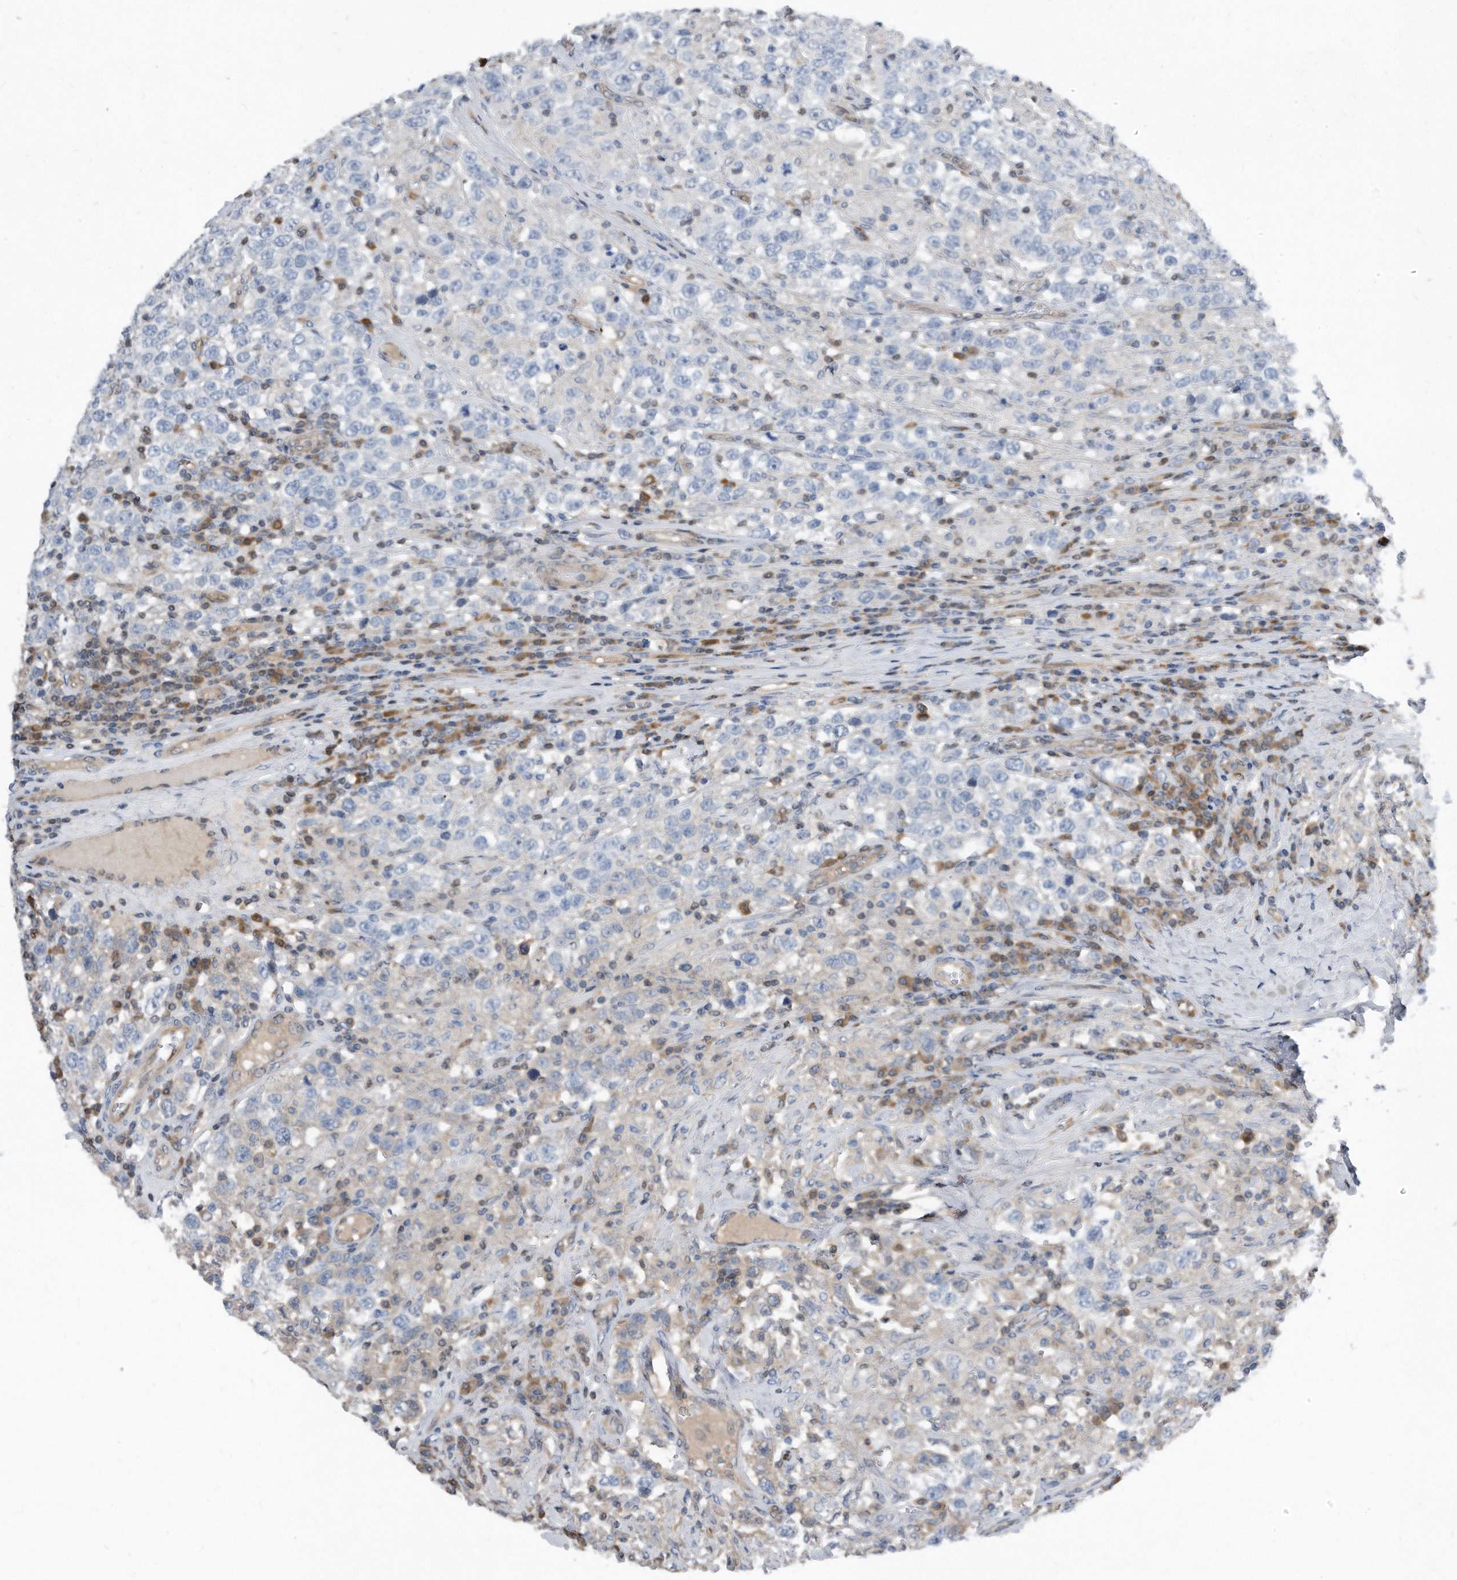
{"staining": {"intensity": "negative", "quantity": "none", "location": "none"}, "tissue": "testis cancer", "cell_type": "Tumor cells", "image_type": "cancer", "snomed": [{"axis": "morphology", "description": "Seminoma, NOS"}, {"axis": "topography", "description": "Testis"}], "caption": "Testis cancer (seminoma) stained for a protein using immunohistochemistry reveals no positivity tumor cells.", "gene": "MAP2K6", "patient": {"sex": "male", "age": 41}}